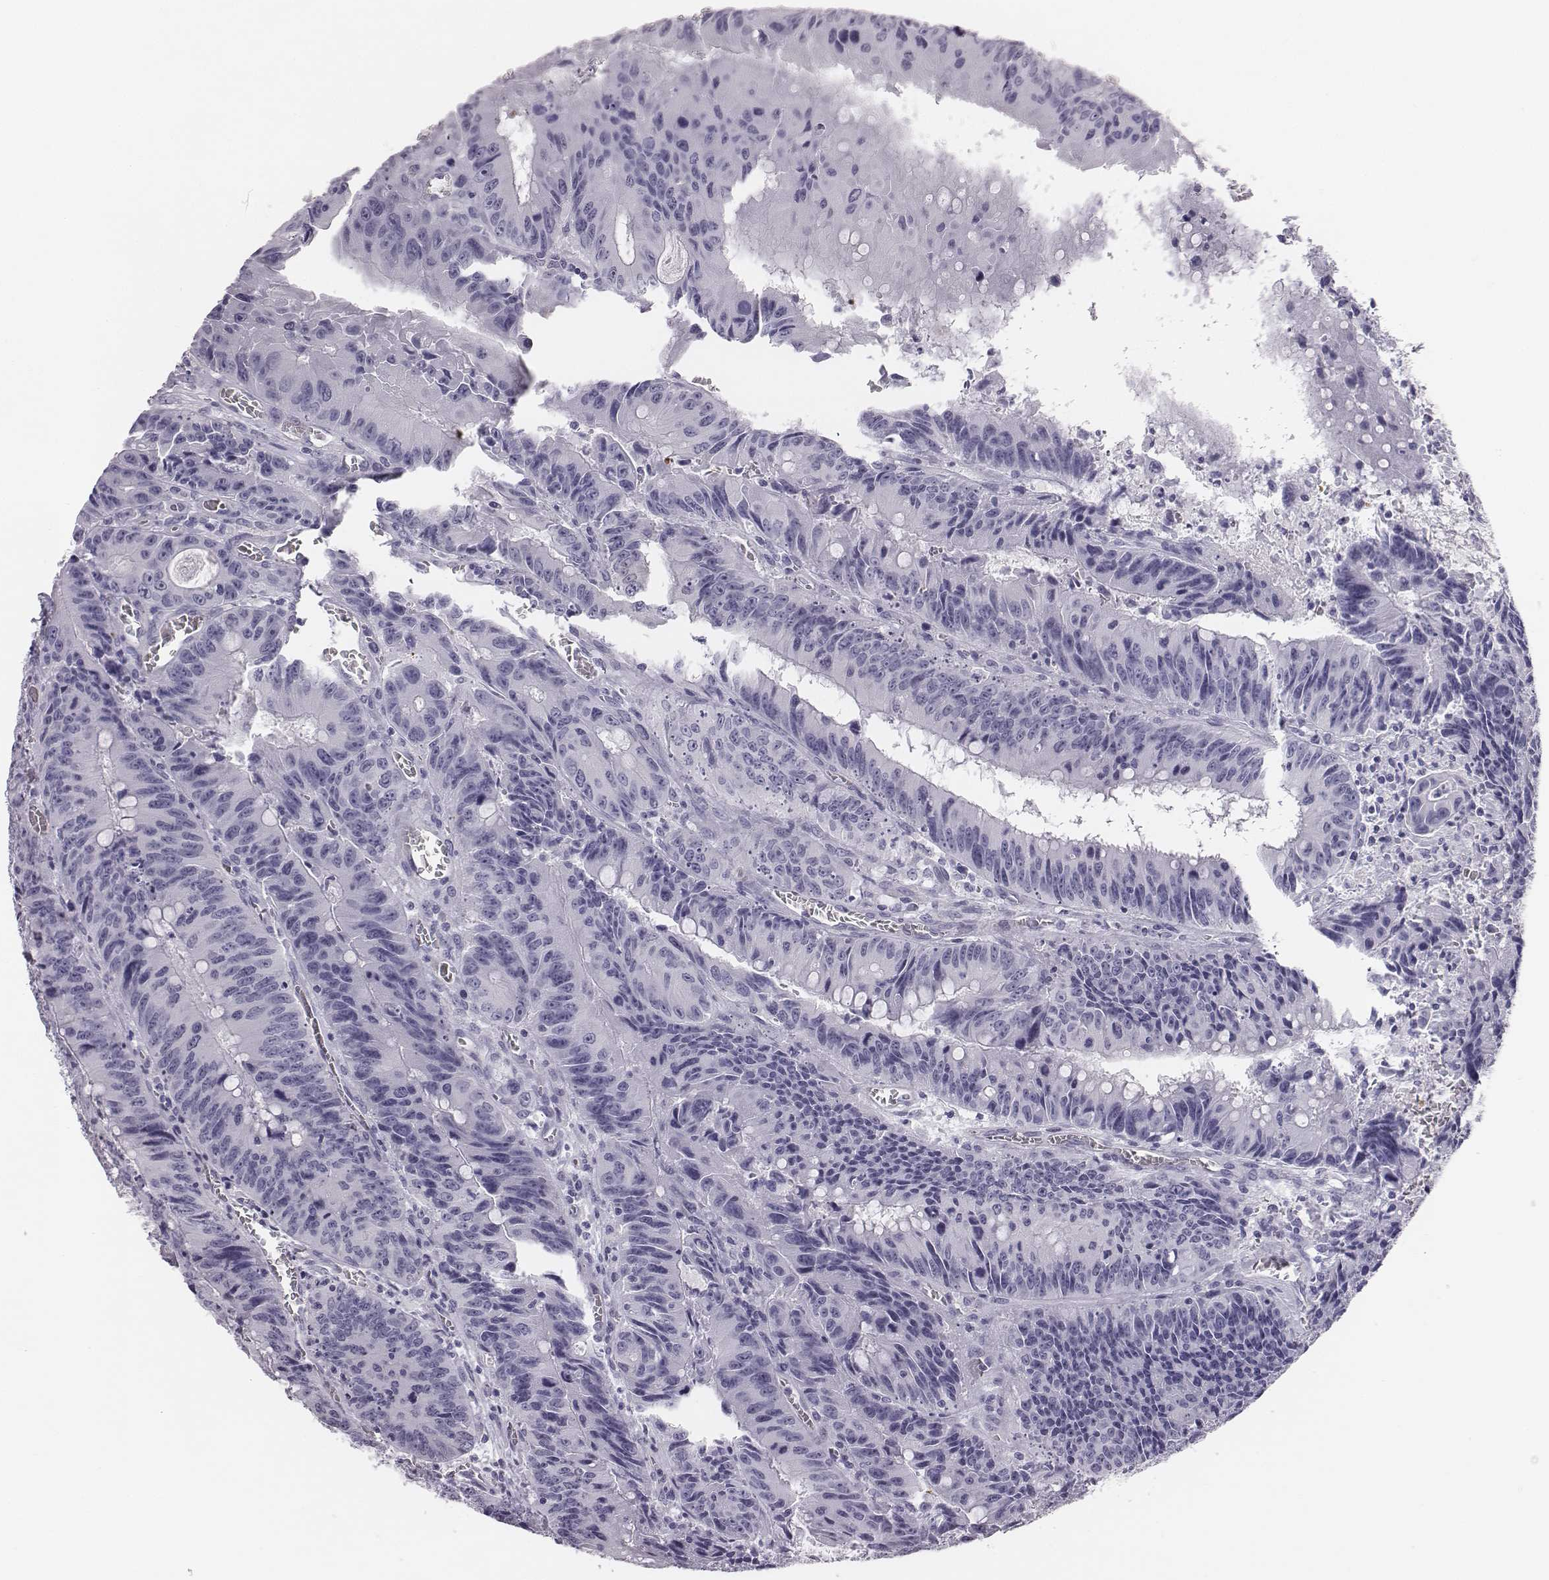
{"staining": {"intensity": "negative", "quantity": "none", "location": "none"}, "tissue": "colorectal cancer", "cell_type": "Tumor cells", "image_type": "cancer", "snomed": [{"axis": "morphology", "description": "Adenocarcinoma, NOS"}, {"axis": "topography", "description": "Rectum"}], "caption": "IHC image of human colorectal cancer stained for a protein (brown), which reveals no positivity in tumor cells.", "gene": "HBZ", "patient": {"sex": "female", "age": 72}}